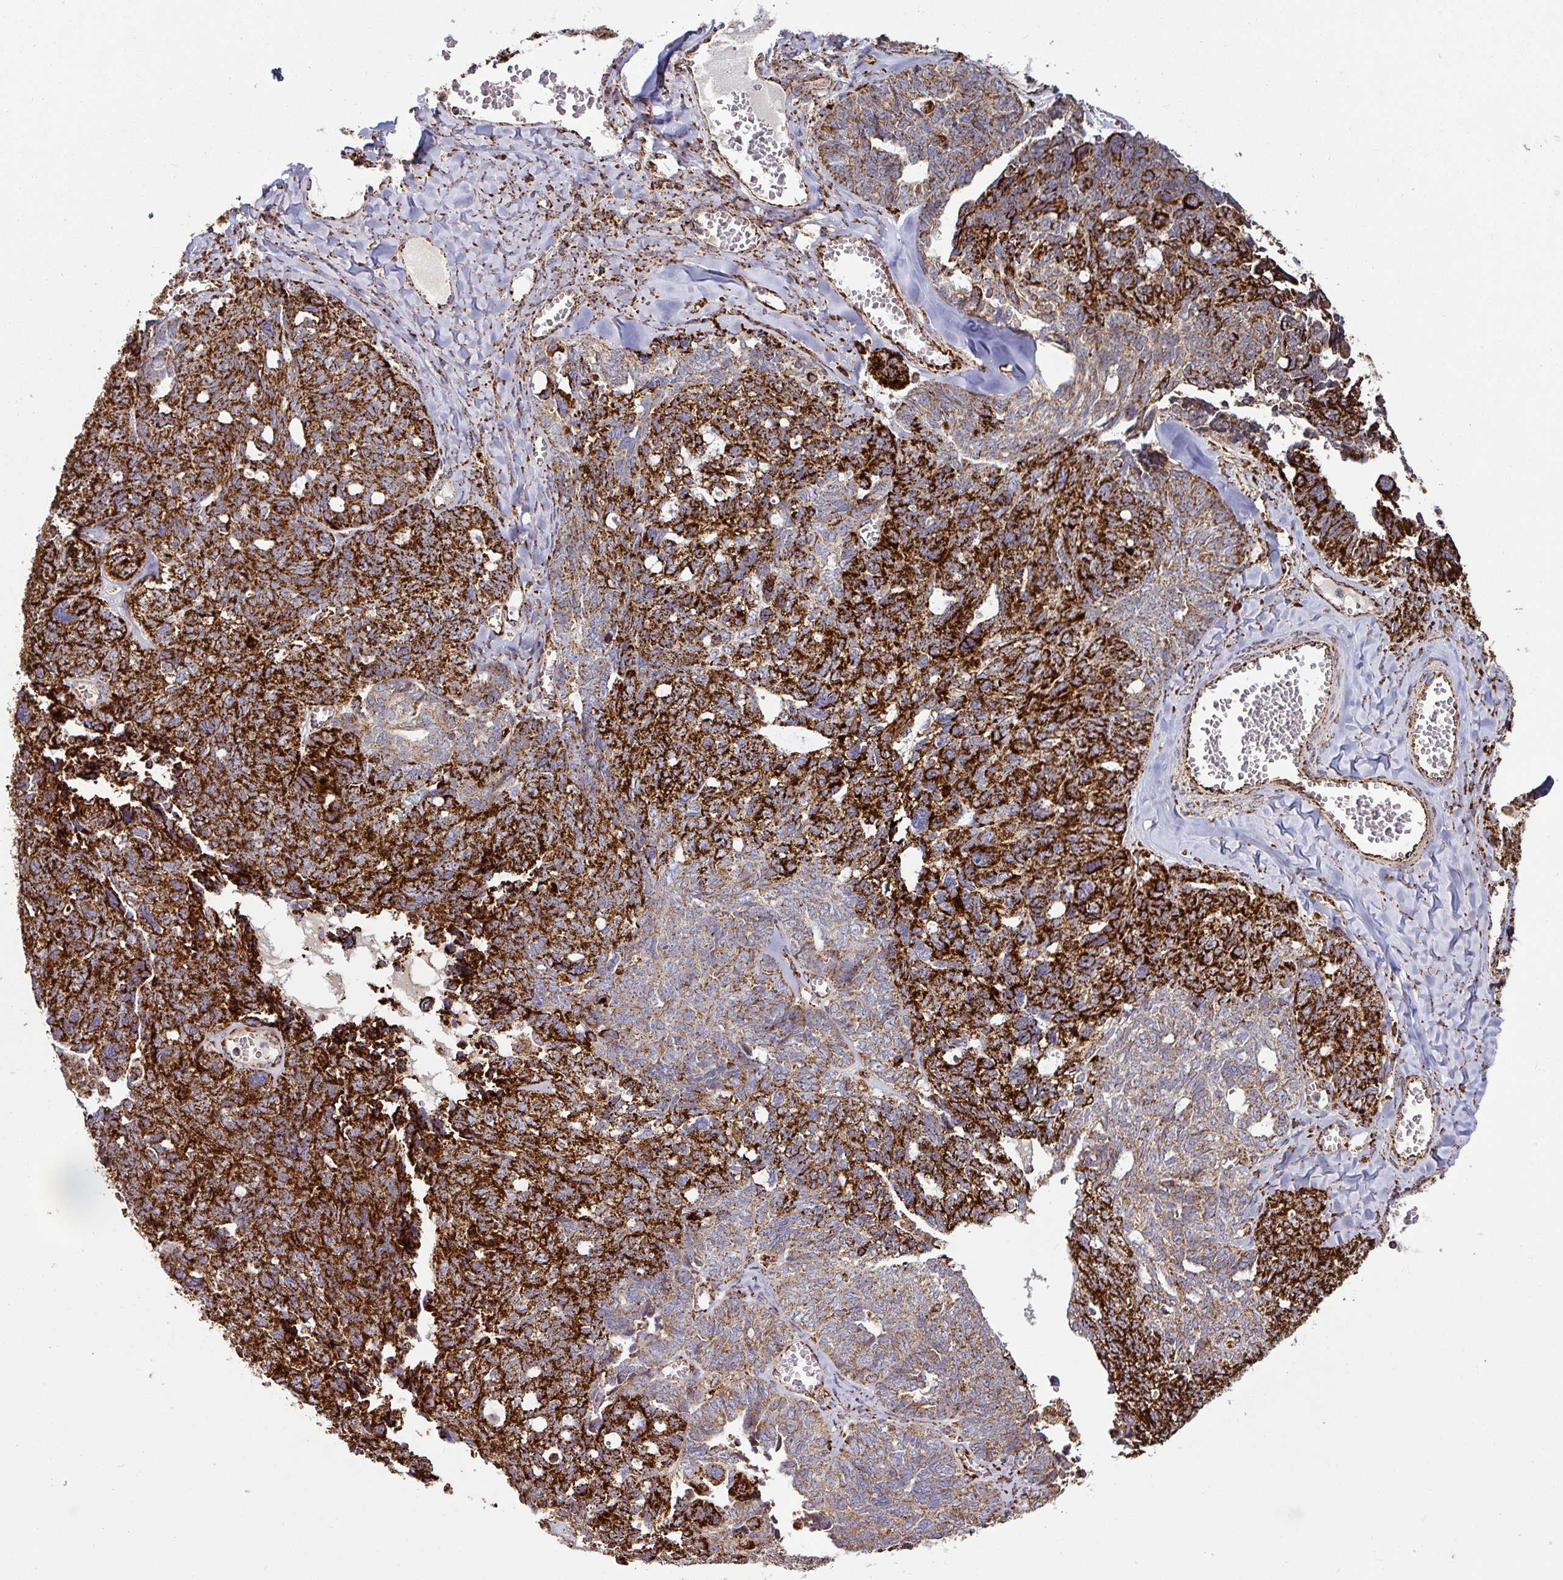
{"staining": {"intensity": "strong", "quantity": ">75%", "location": "cytoplasmic/membranous"}, "tissue": "ovarian cancer", "cell_type": "Tumor cells", "image_type": "cancer", "snomed": [{"axis": "morphology", "description": "Cystadenocarcinoma, serous, NOS"}, {"axis": "topography", "description": "Ovary"}], "caption": "Immunohistochemistry (IHC) of ovarian cancer (serous cystadenocarcinoma) reveals high levels of strong cytoplasmic/membranous expression in approximately >75% of tumor cells.", "gene": "TRAP1", "patient": {"sex": "female", "age": 79}}